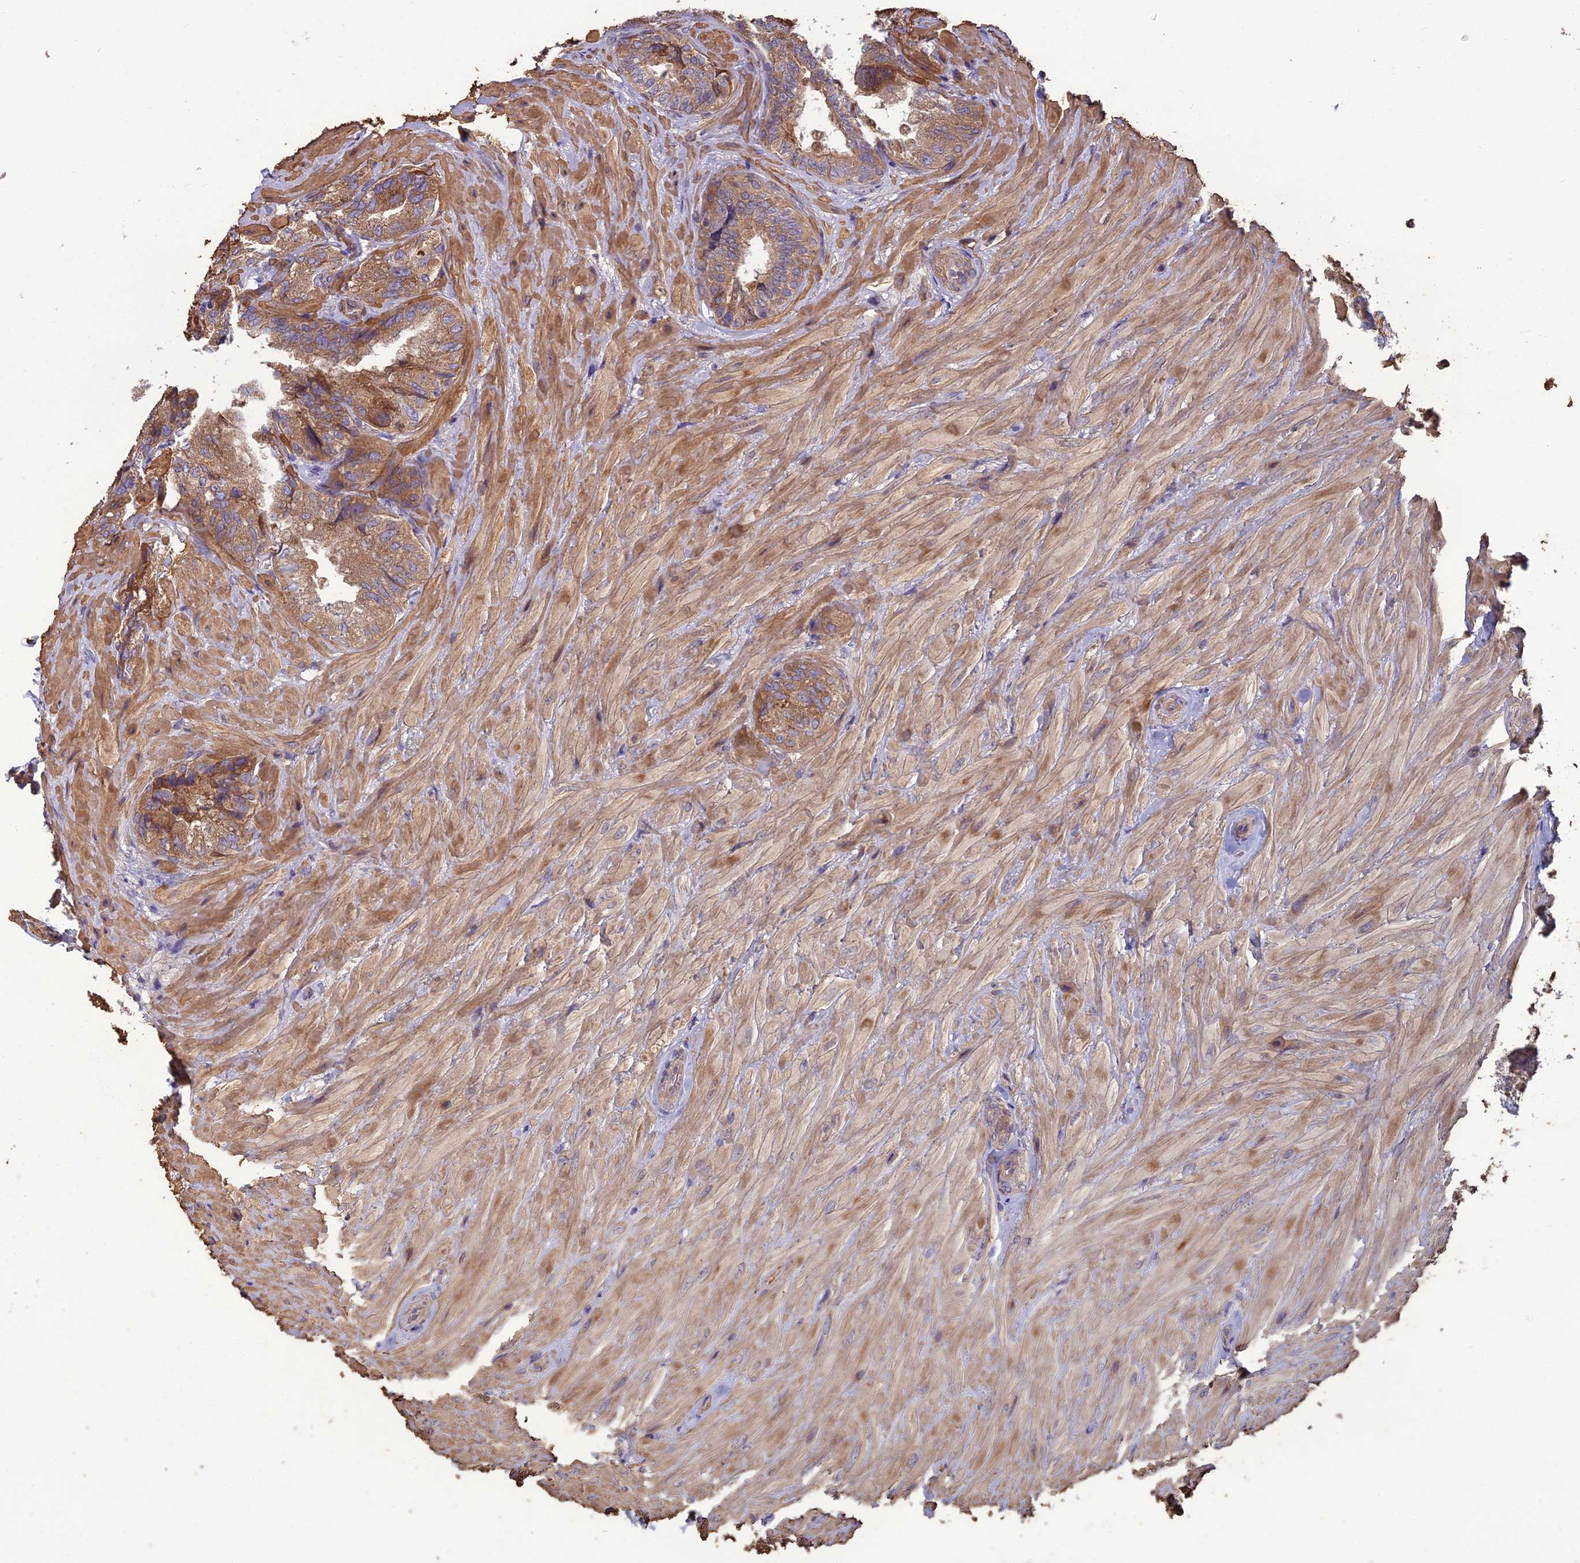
{"staining": {"intensity": "moderate", "quantity": ">75%", "location": "cytoplasmic/membranous"}, "tissue": "seminal vesicle", "cell_type": "Glandular cells", "image_type": "normal", "snomed": [{"axis": "morphology", "description": "Normal tissue, NOS"}, {"axis": "topography", "description": "Prostate and seminal vesicle, NOS"}, {"axis": "topography", "description": "Prostate"}, {"axis": "topography", "description": "Seminal veicle"}], "caption": "DAB immunohistochemical staining of unremarkable human seminal vesicle exhibits moderate cytoplasmic/membranous protein staining in about >75% of glandular cells.", "gene": "WDR24", "patient": {"sex": "male", "age": 67}}